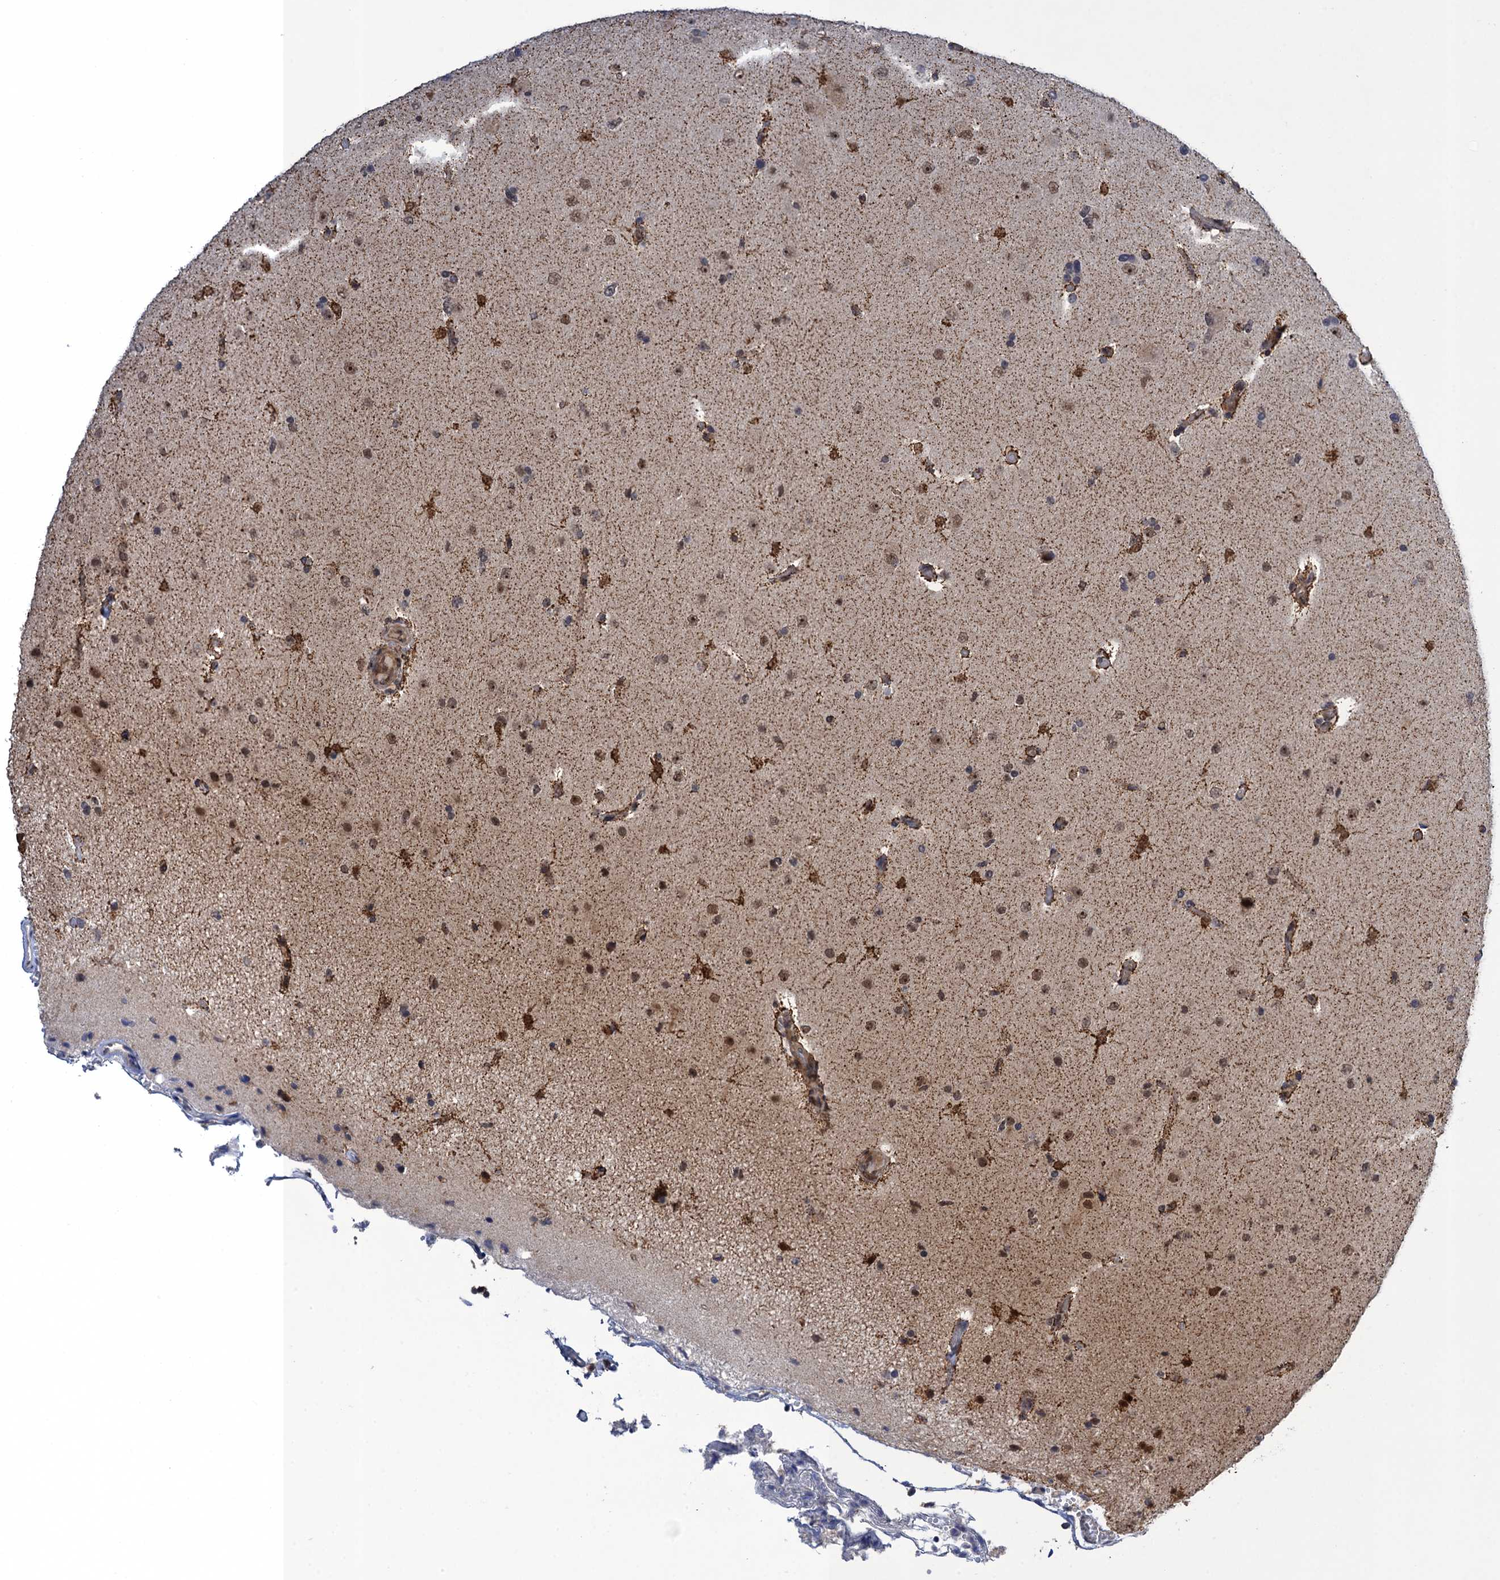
{"staining": {"intensity": "weak", "quantity": "25%-75%", "location": "nuclear"}, "tissue": "glioma", "cell_type": "Tumor cells", "image_type": "cancer", "snomed": [{"axis": "morphology", "description": "Glioma, malignant, High grade"}, {"axis": "topography", "description": "Brain"}], "caption": "The histopathology image reveals immunohistochemical staining of high-grade glioma (malignant). There is weak nuclear expression is seen in approximately 25%-75% of tumor cells. (DAB (3,3'-diaminobenzidine) IHC with brightfield microscopy, high magnification).", "gene": "ZAR1L", "patient": {"sex": "male", "age": 72}}